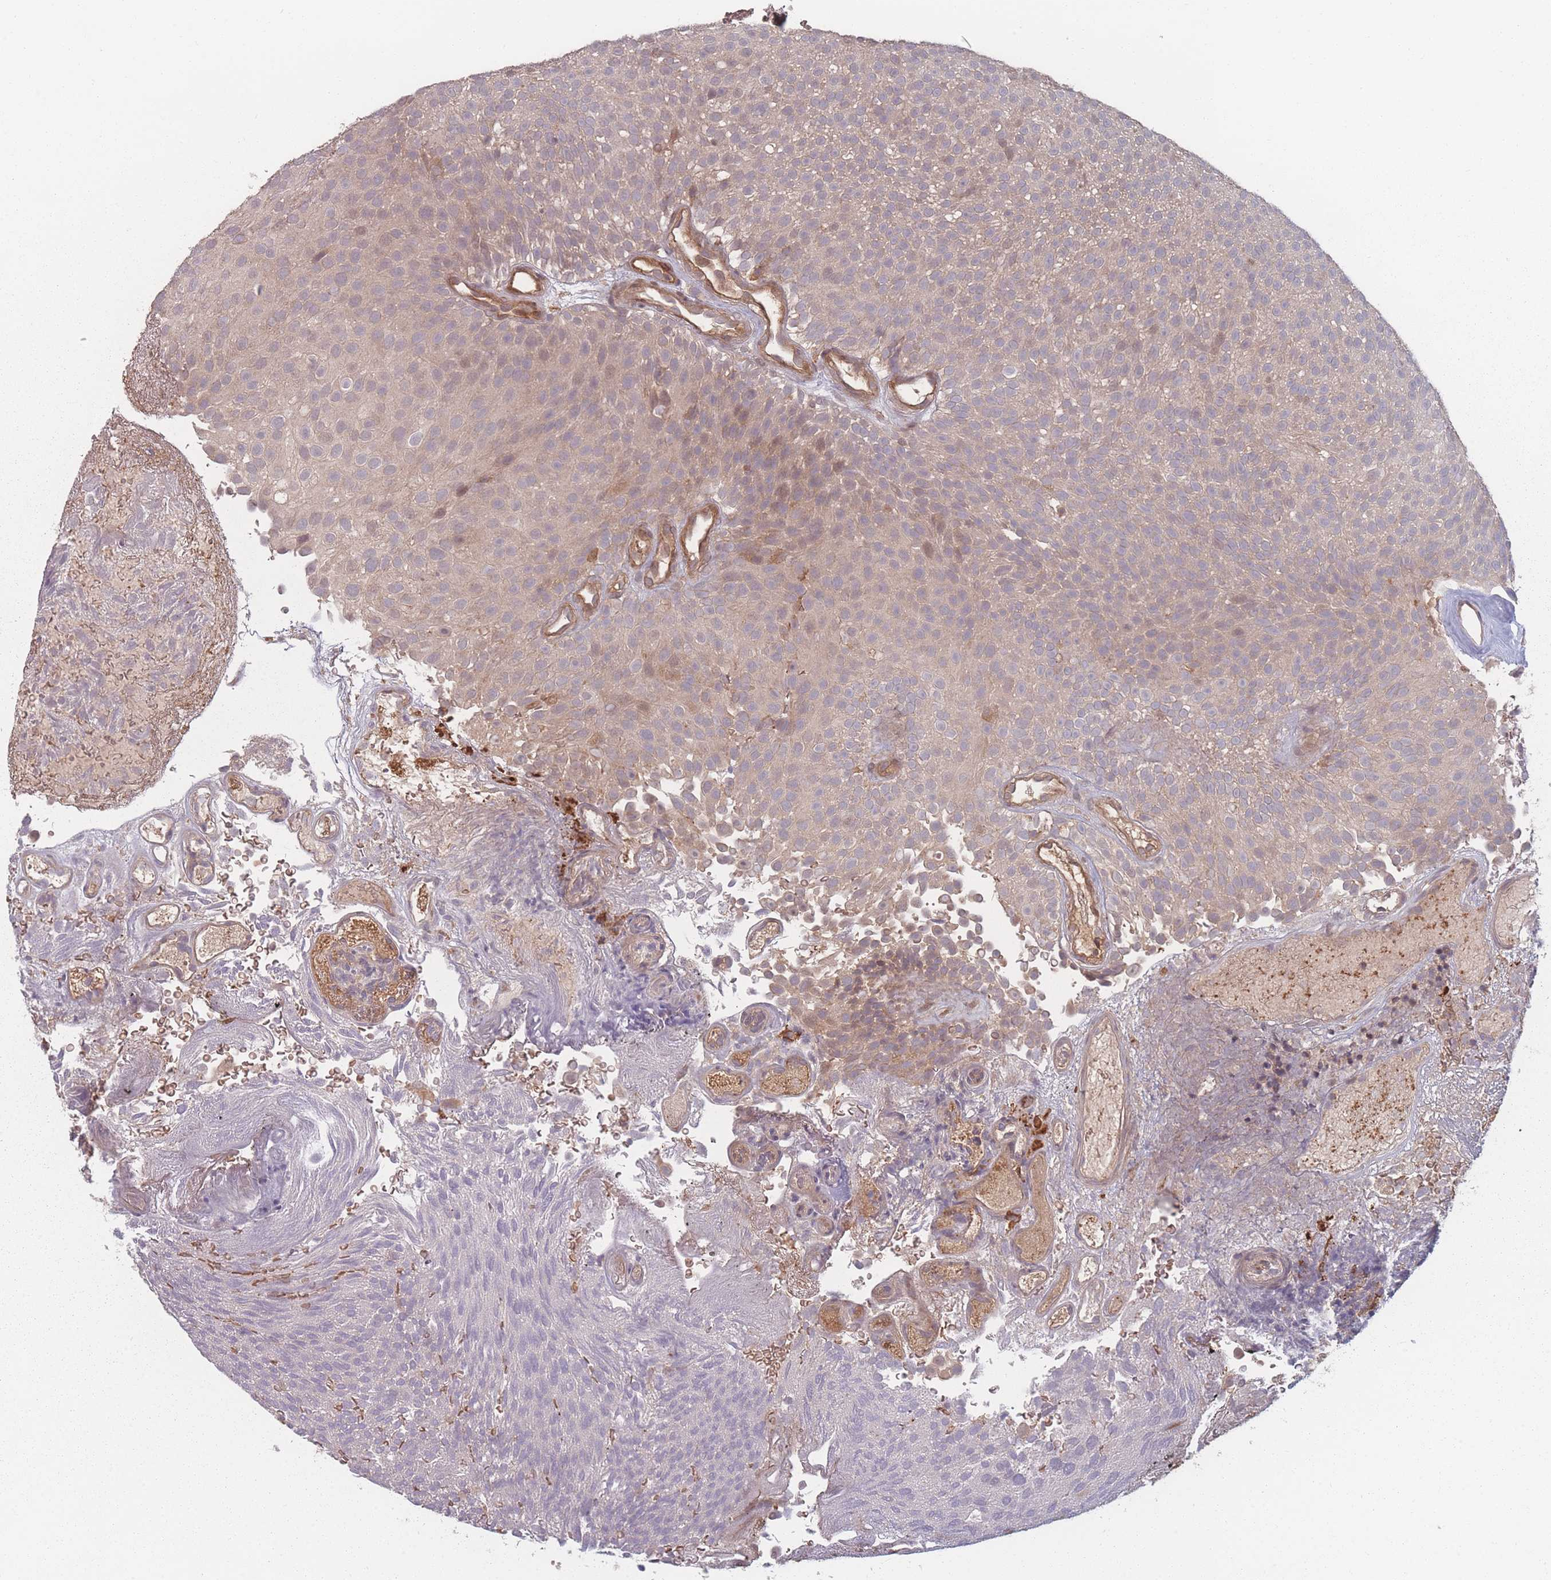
{"staining": {"intensity": "weak", "quantity": "25%-75%", "location": "cytoplasmic/membranous,nuclear"}, "tissue": "urothelial cancer", "cell_type": "Tumor cells", "image_type": "cancer", "snomed": [{"axis": "morphology", "description": "Urothelial carcinoma, Low grade"}, {"axis": "topography", "description": "Urinary bladder"}], "caption": "Urothelial carcinoma (low-grade) tissue shows weak cytoplasmic/membranous and nuclear expression in approximately 25%-75% of tumor cells, visualized by immunohistochemistry. The staining is performed using DAB brown chromogen to label protein expression. The nuclei are counter-stained blue using hematoxylin.", "gene": "HAGH", "patient": {"sex": "male", "age": 78}}